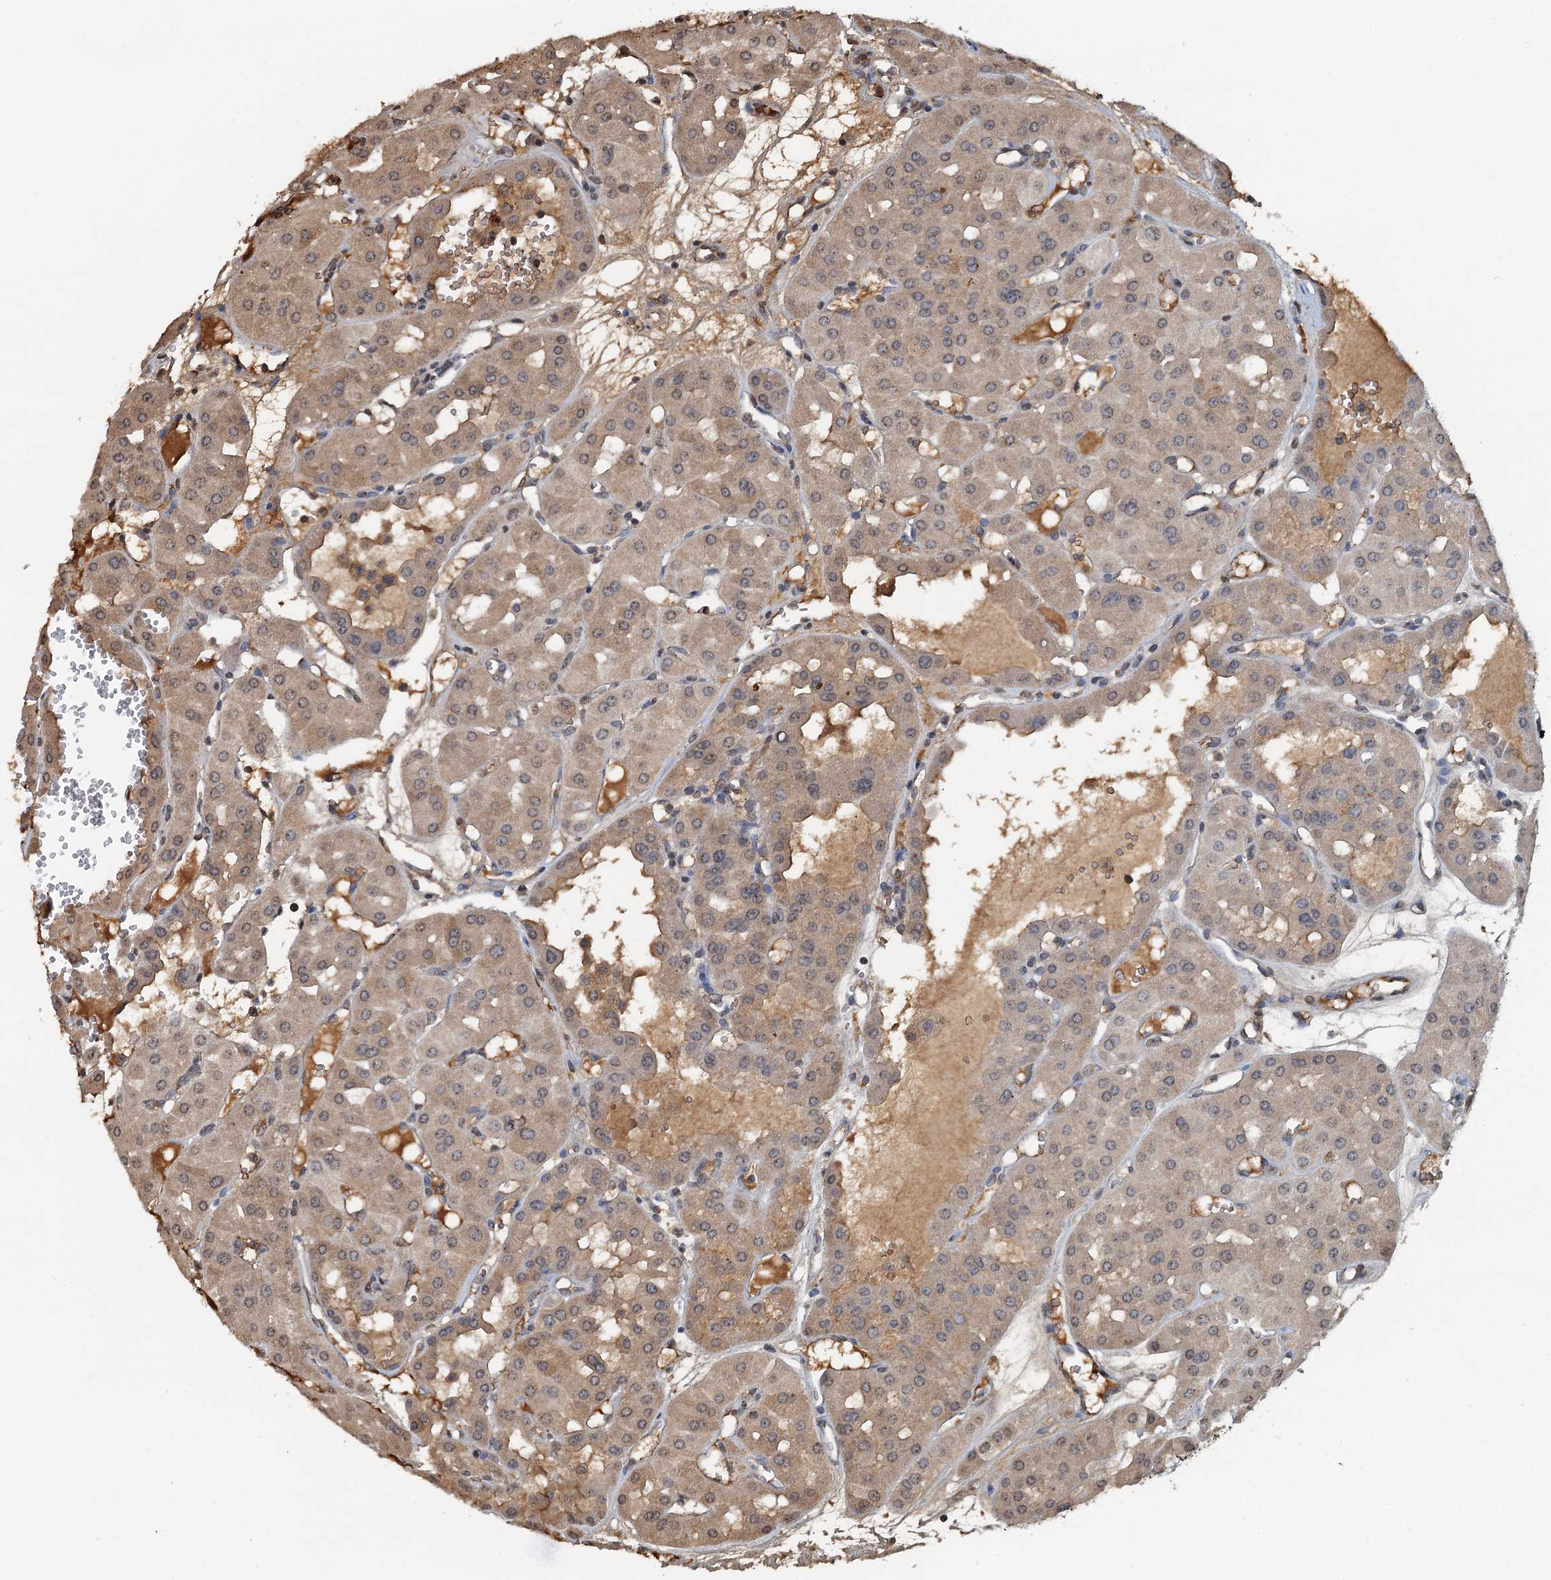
{"staining": {"intensity": "moderate", "quantity": ">75%", "location": "cytoplasmic/membranous"}, "tissue": "renal cancer", "cell_type": "Tumor cells", "image_type": "cancer", "snomed": [{"axis": "morphology", "description": "Carcinoma, NOS"}, {"axis": "topography", "description": "Kidney"}], "caption": "There is medium levels of moderate cytoplasmic/membranous expression in tumor cells of renal cancer, as demonstrated by immunohistochemical staining (brown color).", "gene": "LSM14B", "patient": {"sex": "female", "age": 75}}